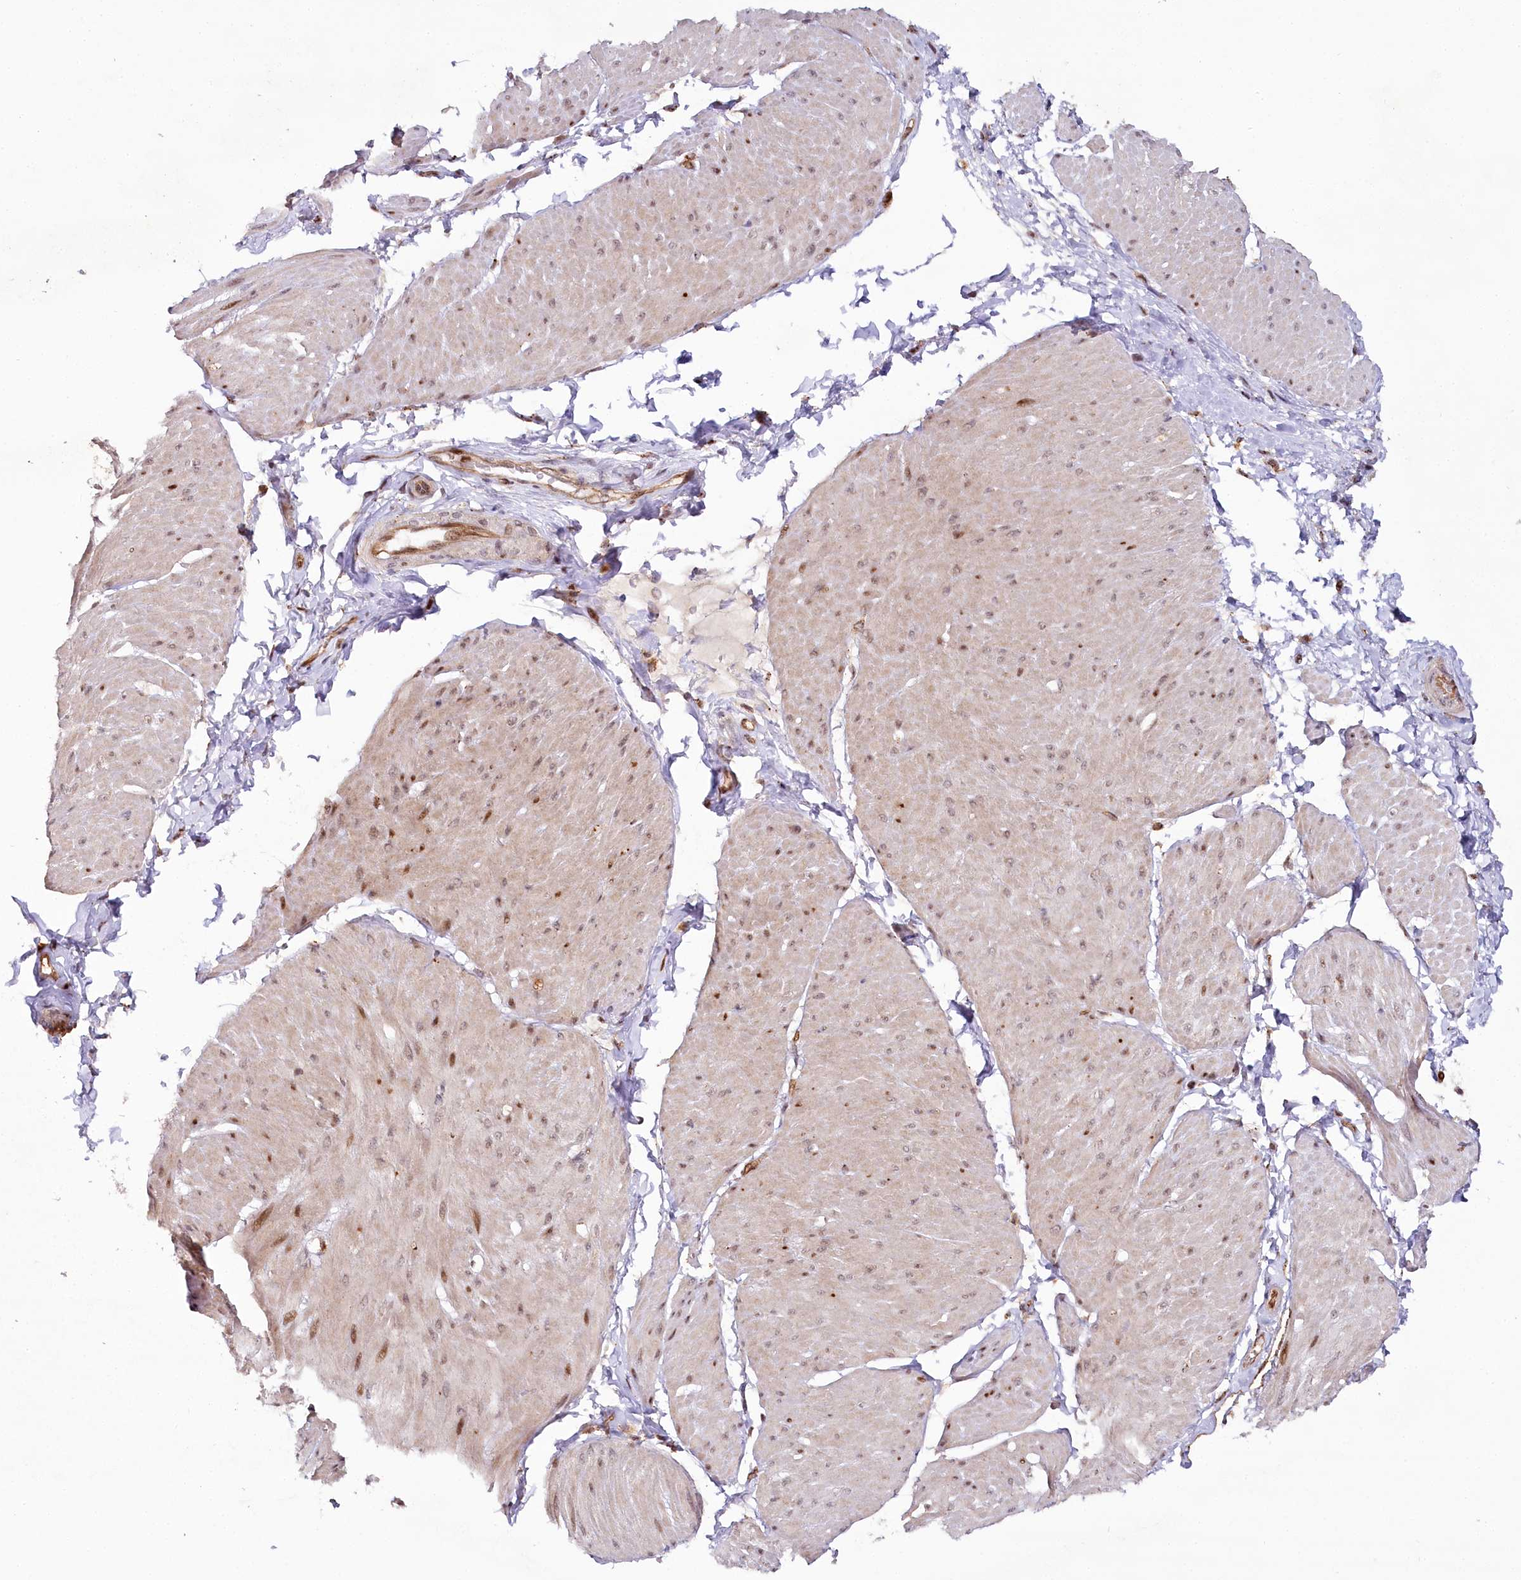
{"staining": {"intensity": "weak", "quantity": "25%-75%", "location": "cytoplasmic/membranous,nuclear"}, "tissue": "smooth muscle", "cell_type": "Smooth muscle cells", "image_type": "normal", "snomed": [{"axis": "morphology", "description": "Urothelial carcinoma, High grade"}, {"axis": "topography", "description": "Urinary bladder"}], "caption": "Smooth muscle stained with DAB (3,3'-diaminobenzidine) IHC reveals low levels of weak cytoplasmic/membranous,nuclear expression in approximately 25%-75% of smooth muscle cells. The staining was performed using DAB (3,3'-diaminobenzidine) to visualize the protein expression in brown, while the nuclei were stained in blue with hematoxylin (Magnification: 20x).", "gene": "COPG1", "patient": {"sex": "male", "age": 46}}